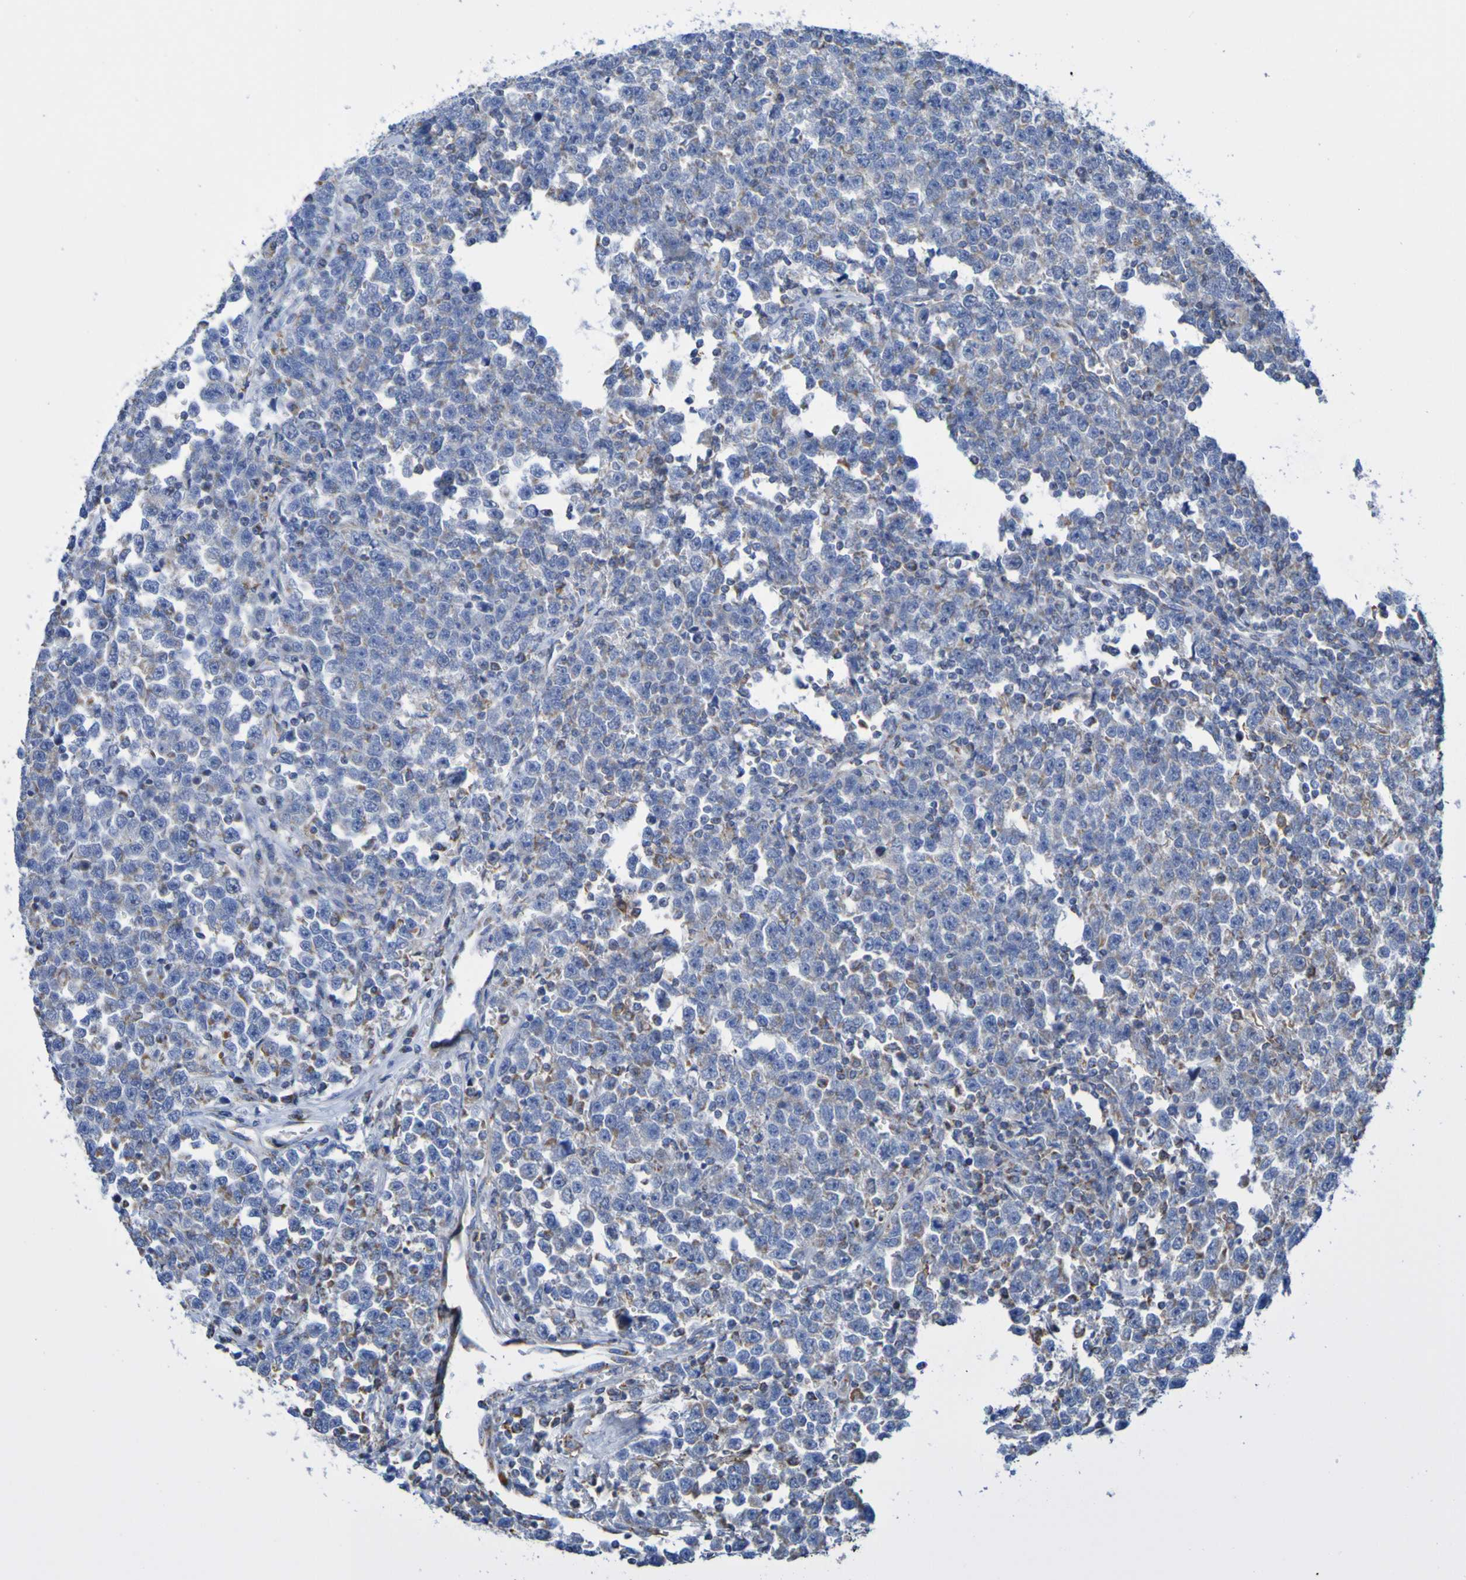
{"staining": {"intensity": "weak", "quantity": "25%-75%", "location": "cytoplasmic/membranous"}, "tissue": "testis cancer", "cell_type": "Tumor cells", "image_type": "cancer", "snomed": [{"axis": "morphology", "description": "Seminoma, NOS"}, {"axis": "topography", "description": "Testis"}], "caption": "The photomicrograph shows immunohistochemical staining of testis seminoma. There is weak cytoplasmic/membranous expression is present in approximately 25%-75% of tumor cells.", "gene": "CNTN2", "patient": {"sex": "male", "age": 43}}